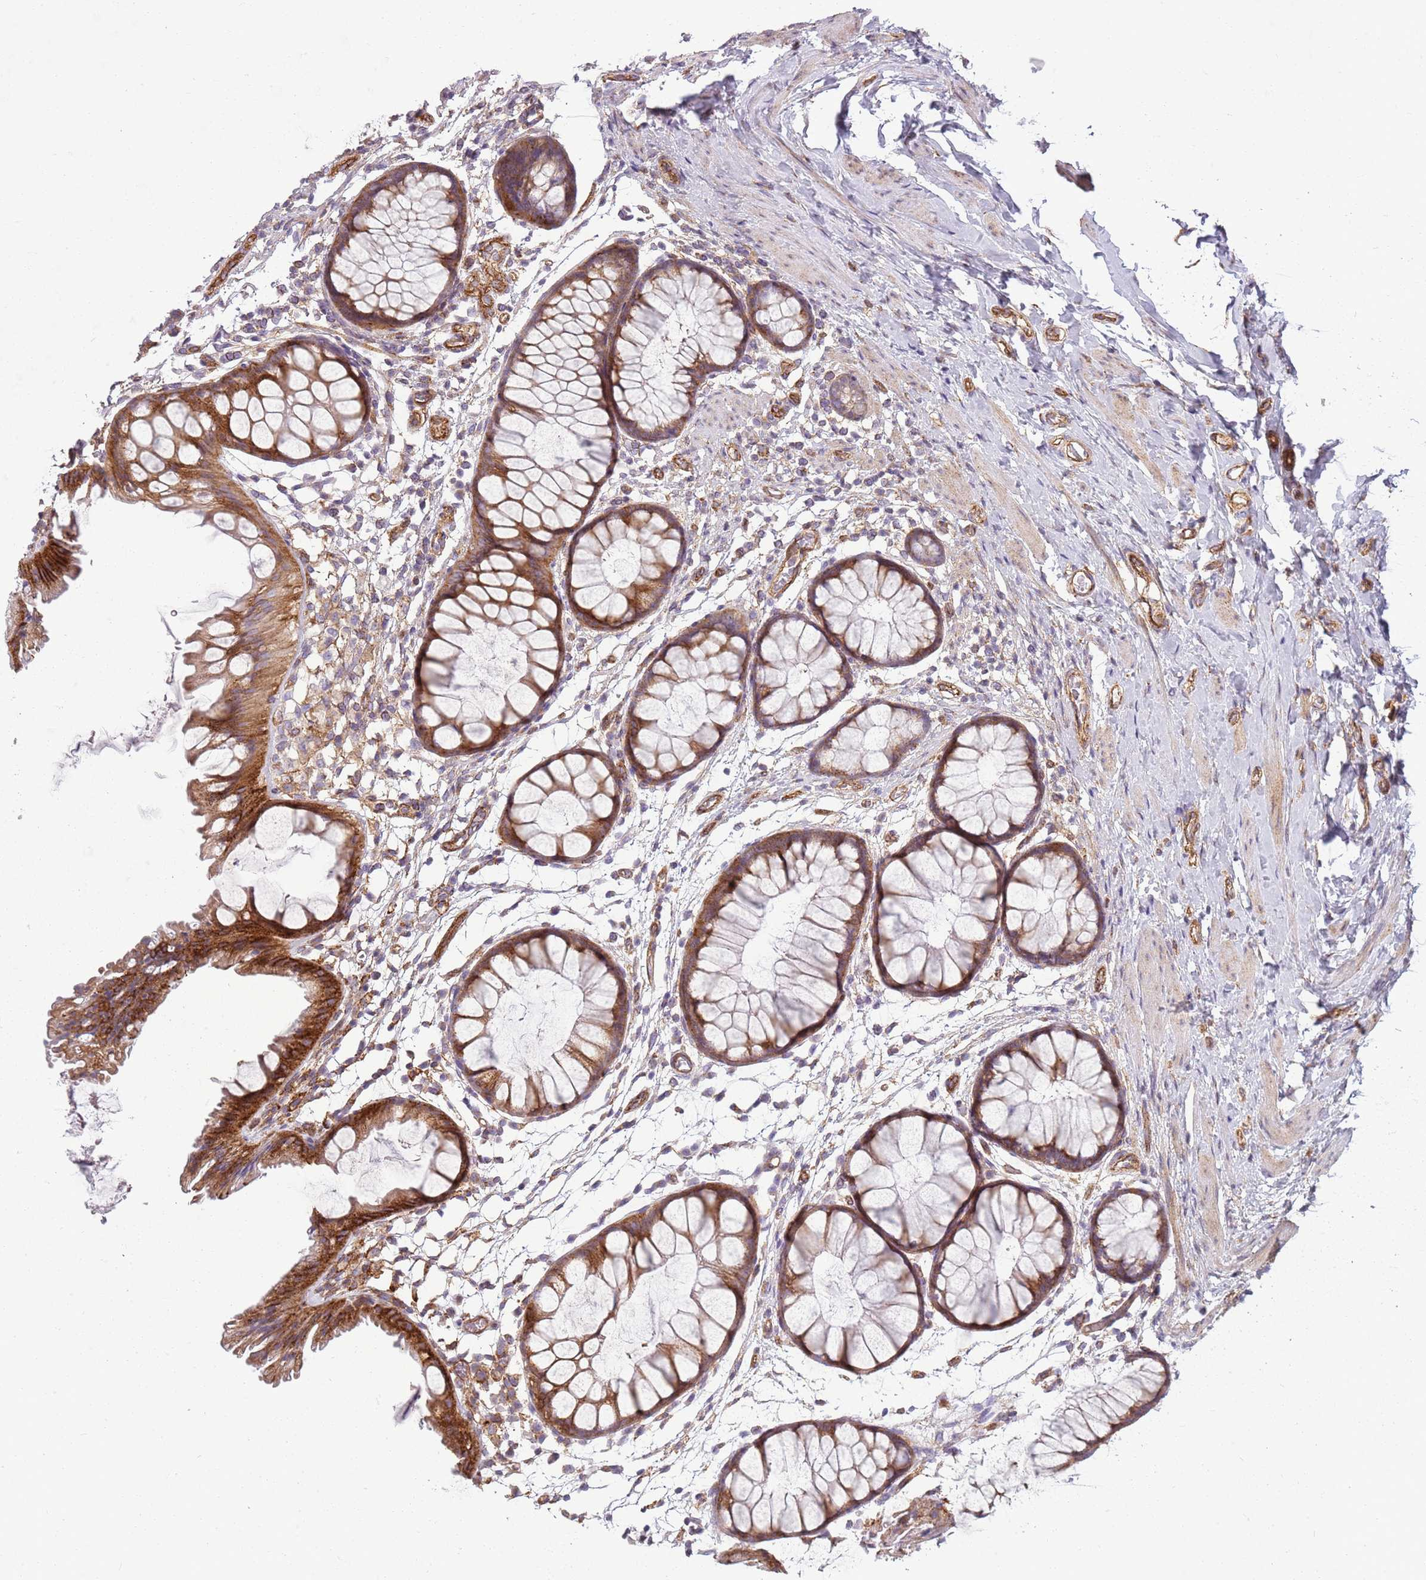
{"staining": {"intensity": "moderate", "quantity": ">75%", "location": "cytoplasmic/membranous"}, "tissue": "colon", "cell_type": "Endothelial cells", "image_type": "normal", "snomed": [{"axis": "morphology", "description": "Normal tissue, NOS"}, {"axis": "topography", "description": "Colon"}], "caption": "A medium amount of moderate cytoplasmic/membranous expression is appreciated in about >75% of endothelial cells in normal colon. The staining is performed using DAB brown chromogen to label protein expression. The nuclei are counter-stained blue using hematoxylin.", "gene": "SNX1", "patient": {"sex": "female", "age": 62}}